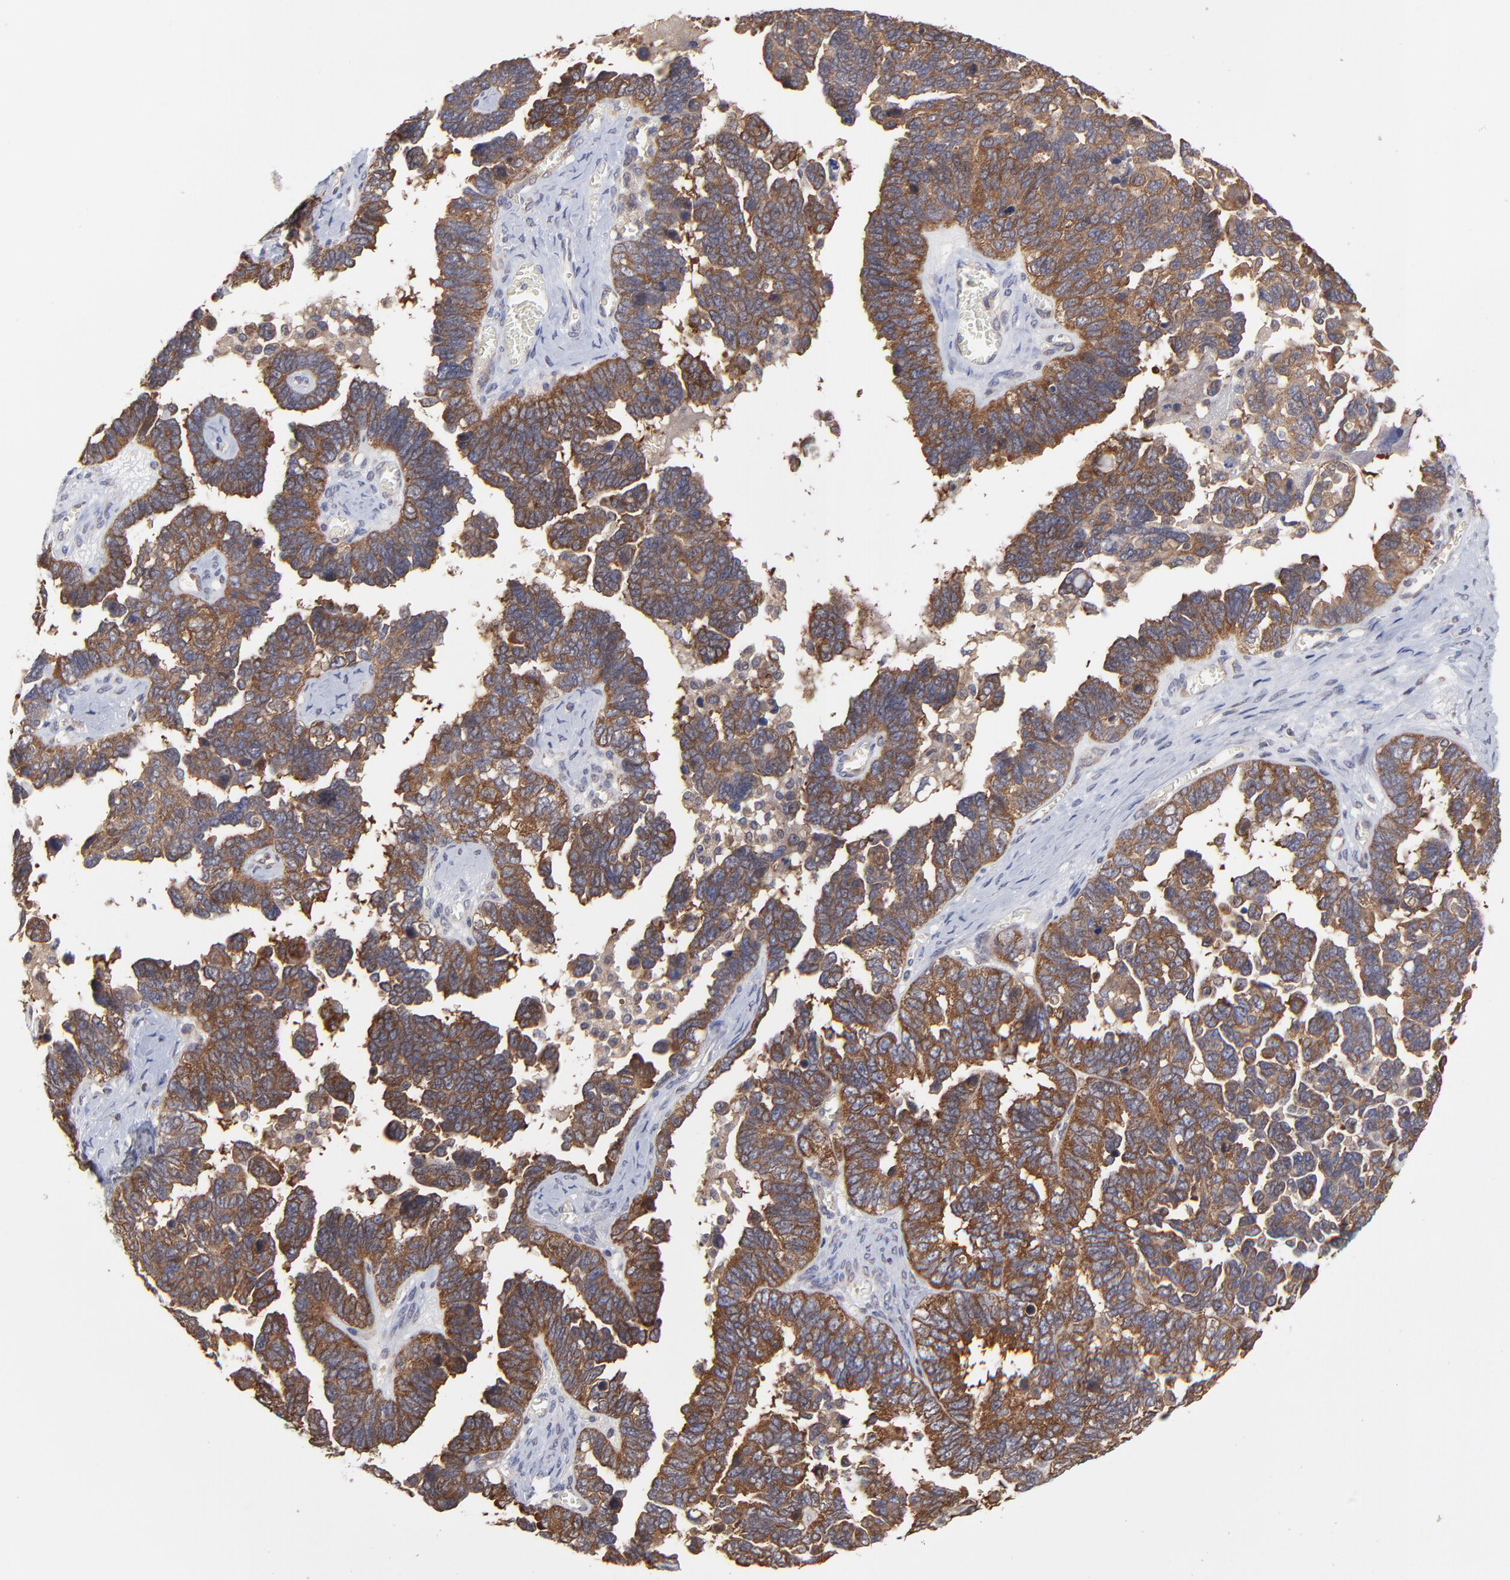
{"staining": {"intensity": "strong", "quantity": ">75%", "location": "cytoplasmic/membranous"}, "tissue": "ovarian cancer", "cell_type": "Tumor cells", "image_type": "cancer", "snomed": [{"axis": "morphology", "description": "Cystadenocarcinoma, serous, NOS"}, {"axis": "topography", "description": "Ovary"}], "caption": "Immunohistochemistry (IHC) (DAB) staining of human serous cystadenocarcinoma (ovarian) demonstrates strong cytoplasmic/membranous protein expression in approximately >75% of tumor cells.", "gene": "GART", "patient": {"sex": "female", "age": 69}}